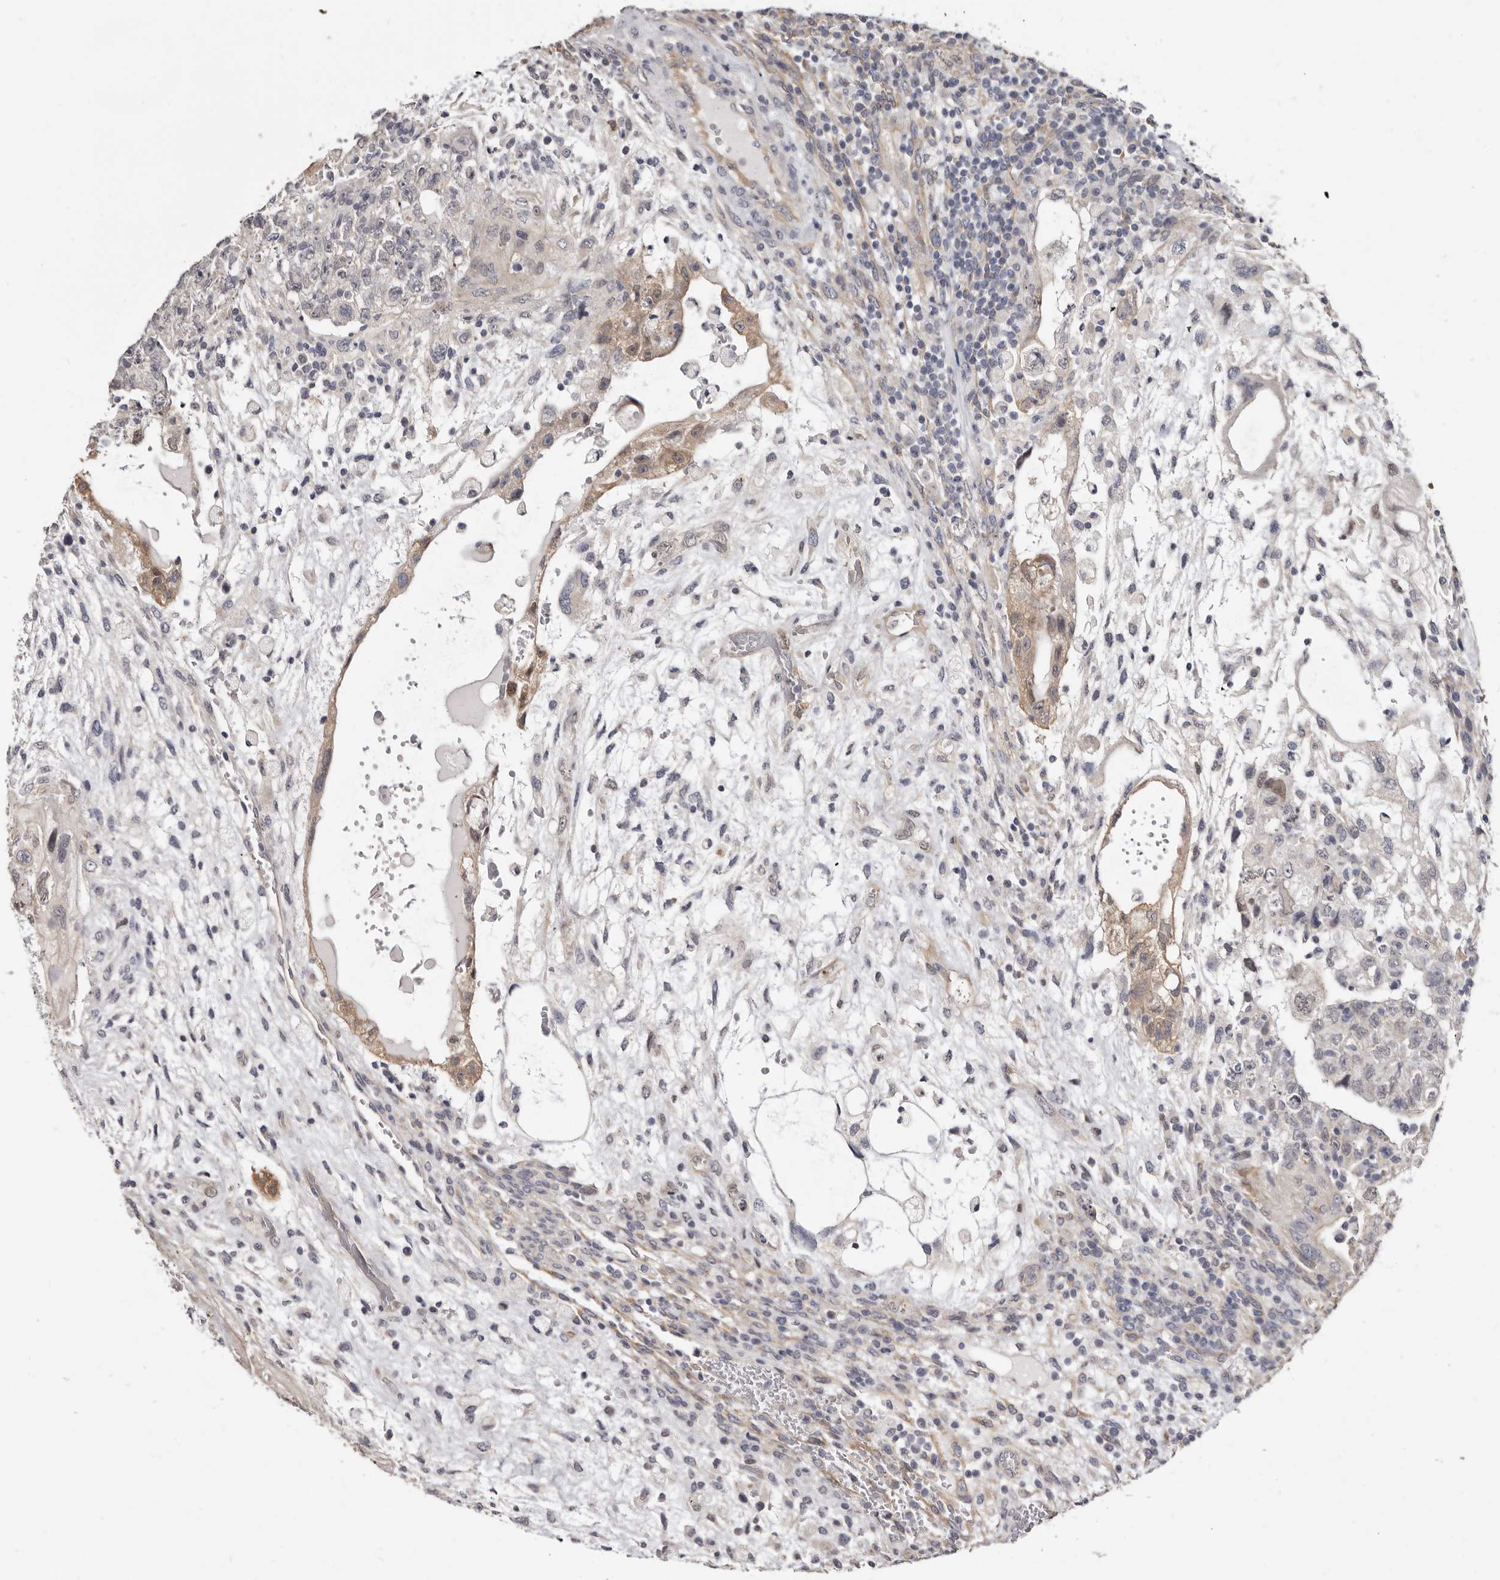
{"staining": {"intensity": "moderate", "quantity": "<25%", "location": "cytoplasmic/membranous,nuclear"}, "tissue": "testis cancer", "cell_type": "Tumor cells", "image_type": "cancer", "snomed": [{"axis": "morphology", "description": "Carcinoma, Embryonal, NOS"}, {"axis": "topography", "description": "Testis"}], "caption": "About <25% of tumor cells in testis cancer reveal moderate cytoplasmic/membranous and nuclear protein staining as visualized by brown immunohistochemical staining.", "gene": "KHDRBS2", "patient": {"sex": "male", "age": 36}}